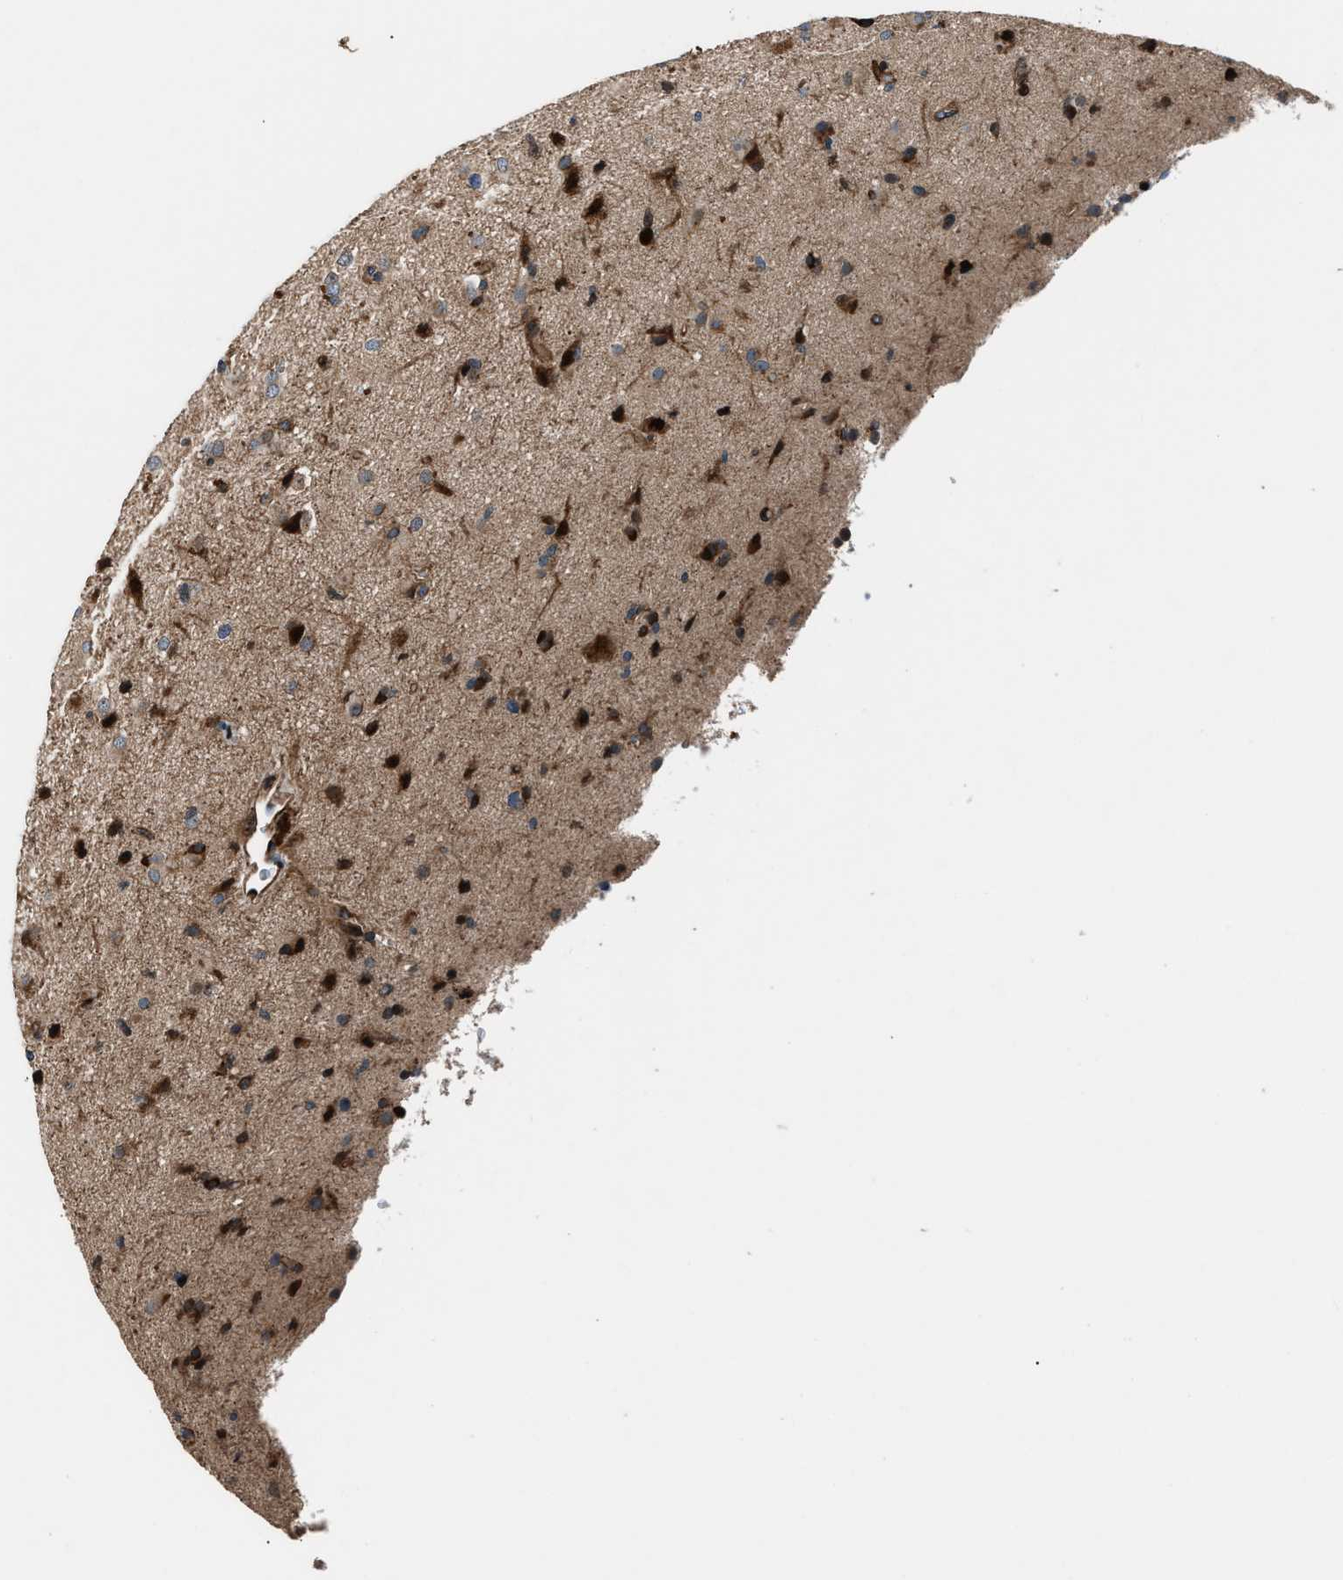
{"staining": {"intensity": "strong", "quantity": ">75%", "location": "cytoplasmic/membranous"}, "tissue": "glioma", "cell_type": "Tumor cells", "image_type": "cancer", "snomed": [{"axis": "morphology", "description": "Glioma, malignant, Low grade"}, {"axis": "topography", "description": "Brain"}], "caption": "Human glioma stained with a brown dye reveals strong cytoplasmic/membranous positive expression in approximately >75% of tumor cells.", "gene": "DYNC2I1", "patient": {"sex": "male", "age": 65}}